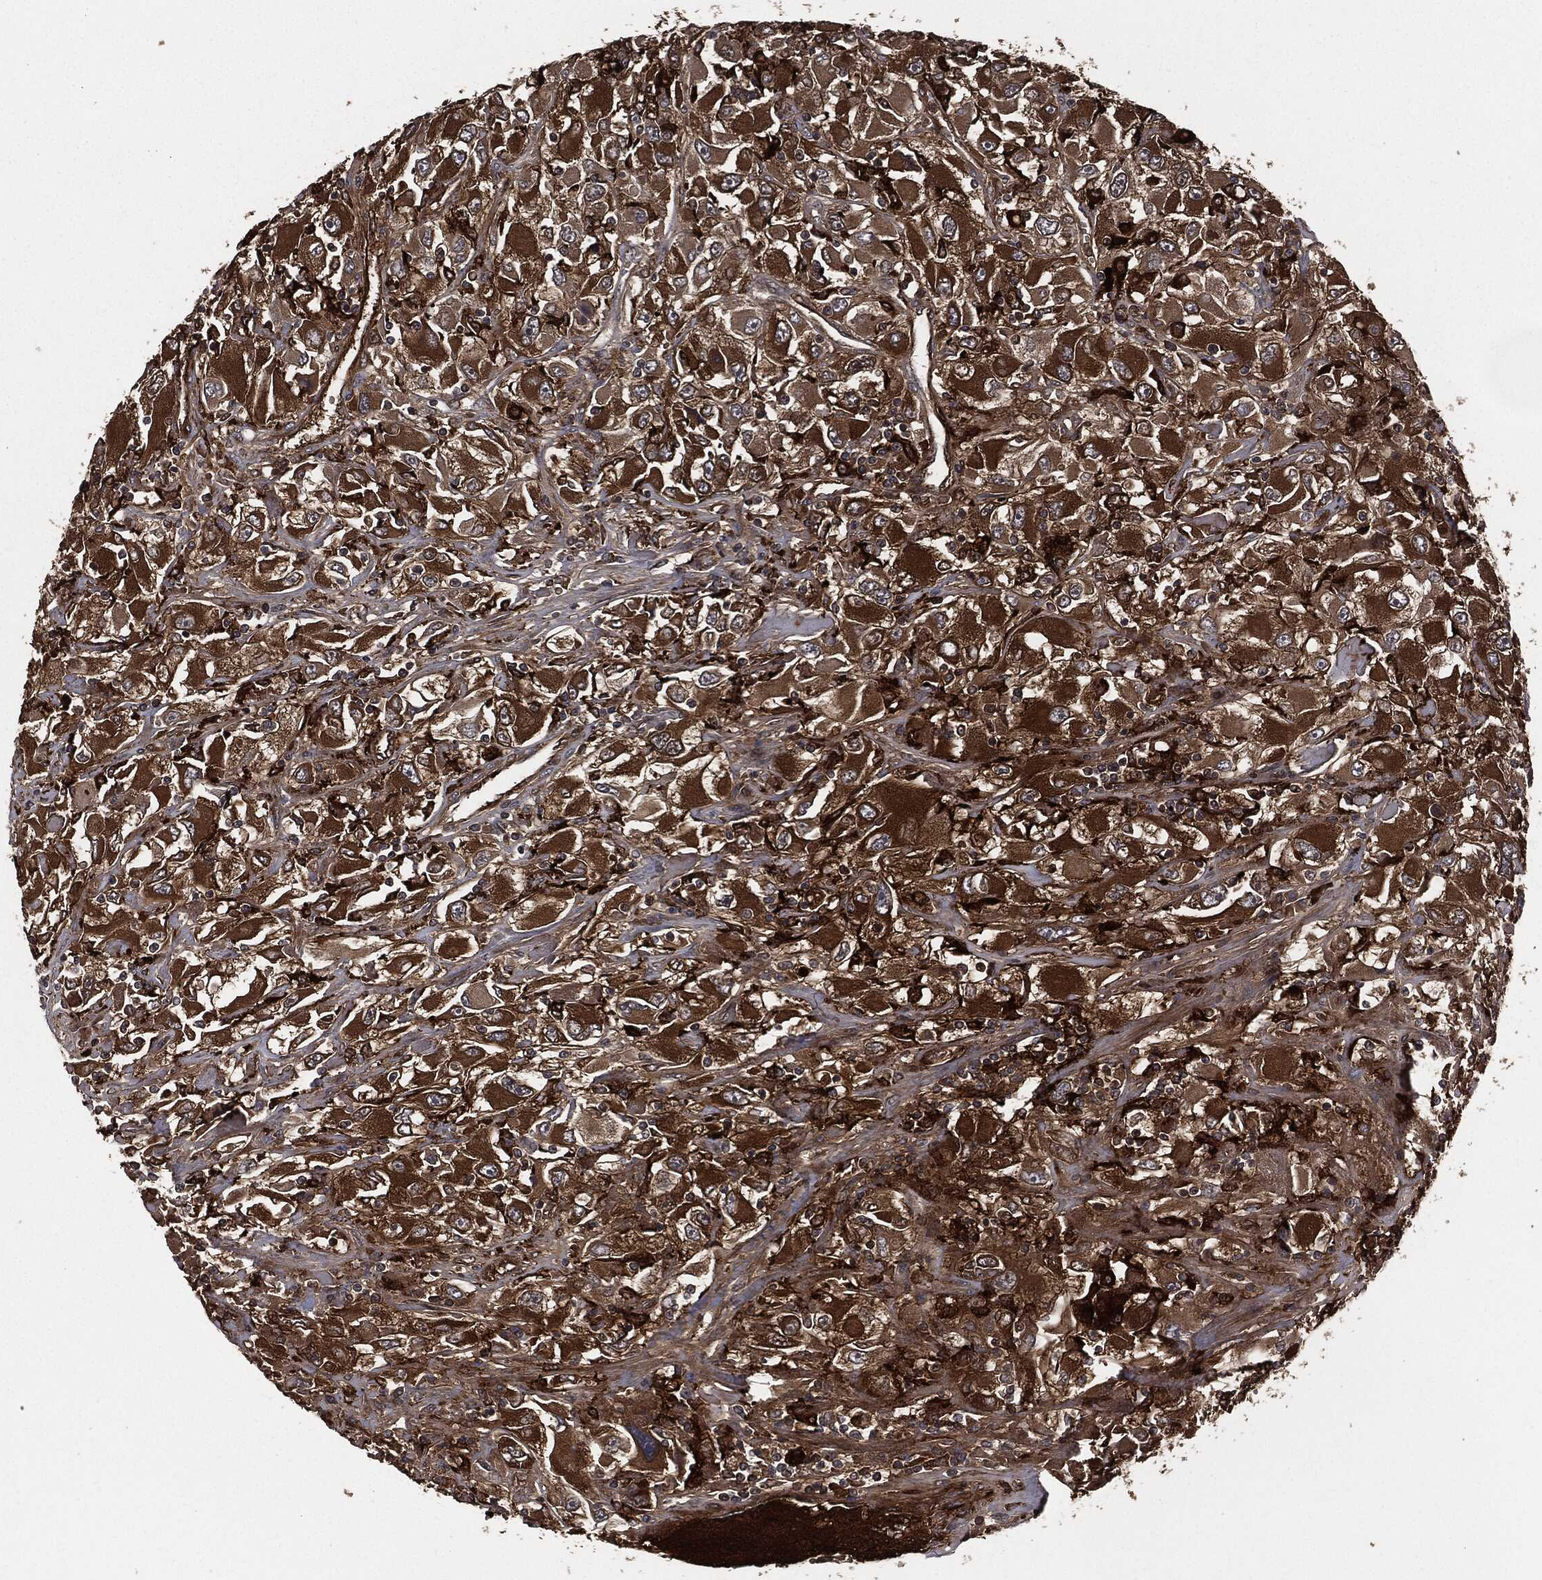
{"staining": {"intensity": "strong", "quantity": ">75%", "location": "cytoplasmic/membranous"}, "tissue": "renal cancer", "cell_type": "Tumor cells", "image_type": "cancer", "snomed": [{"axis": "morphology", "description": "Adenocarcinoma, NOS"}, {"axis": "topography", "description": "Kidney"}], "caption": "Renal cancer stained for a protein displays strong cytoplasmic/membranous positivity in tumor cells.", "gene": "CRABP2", "patient": {"sex": "female", "age": 52}}